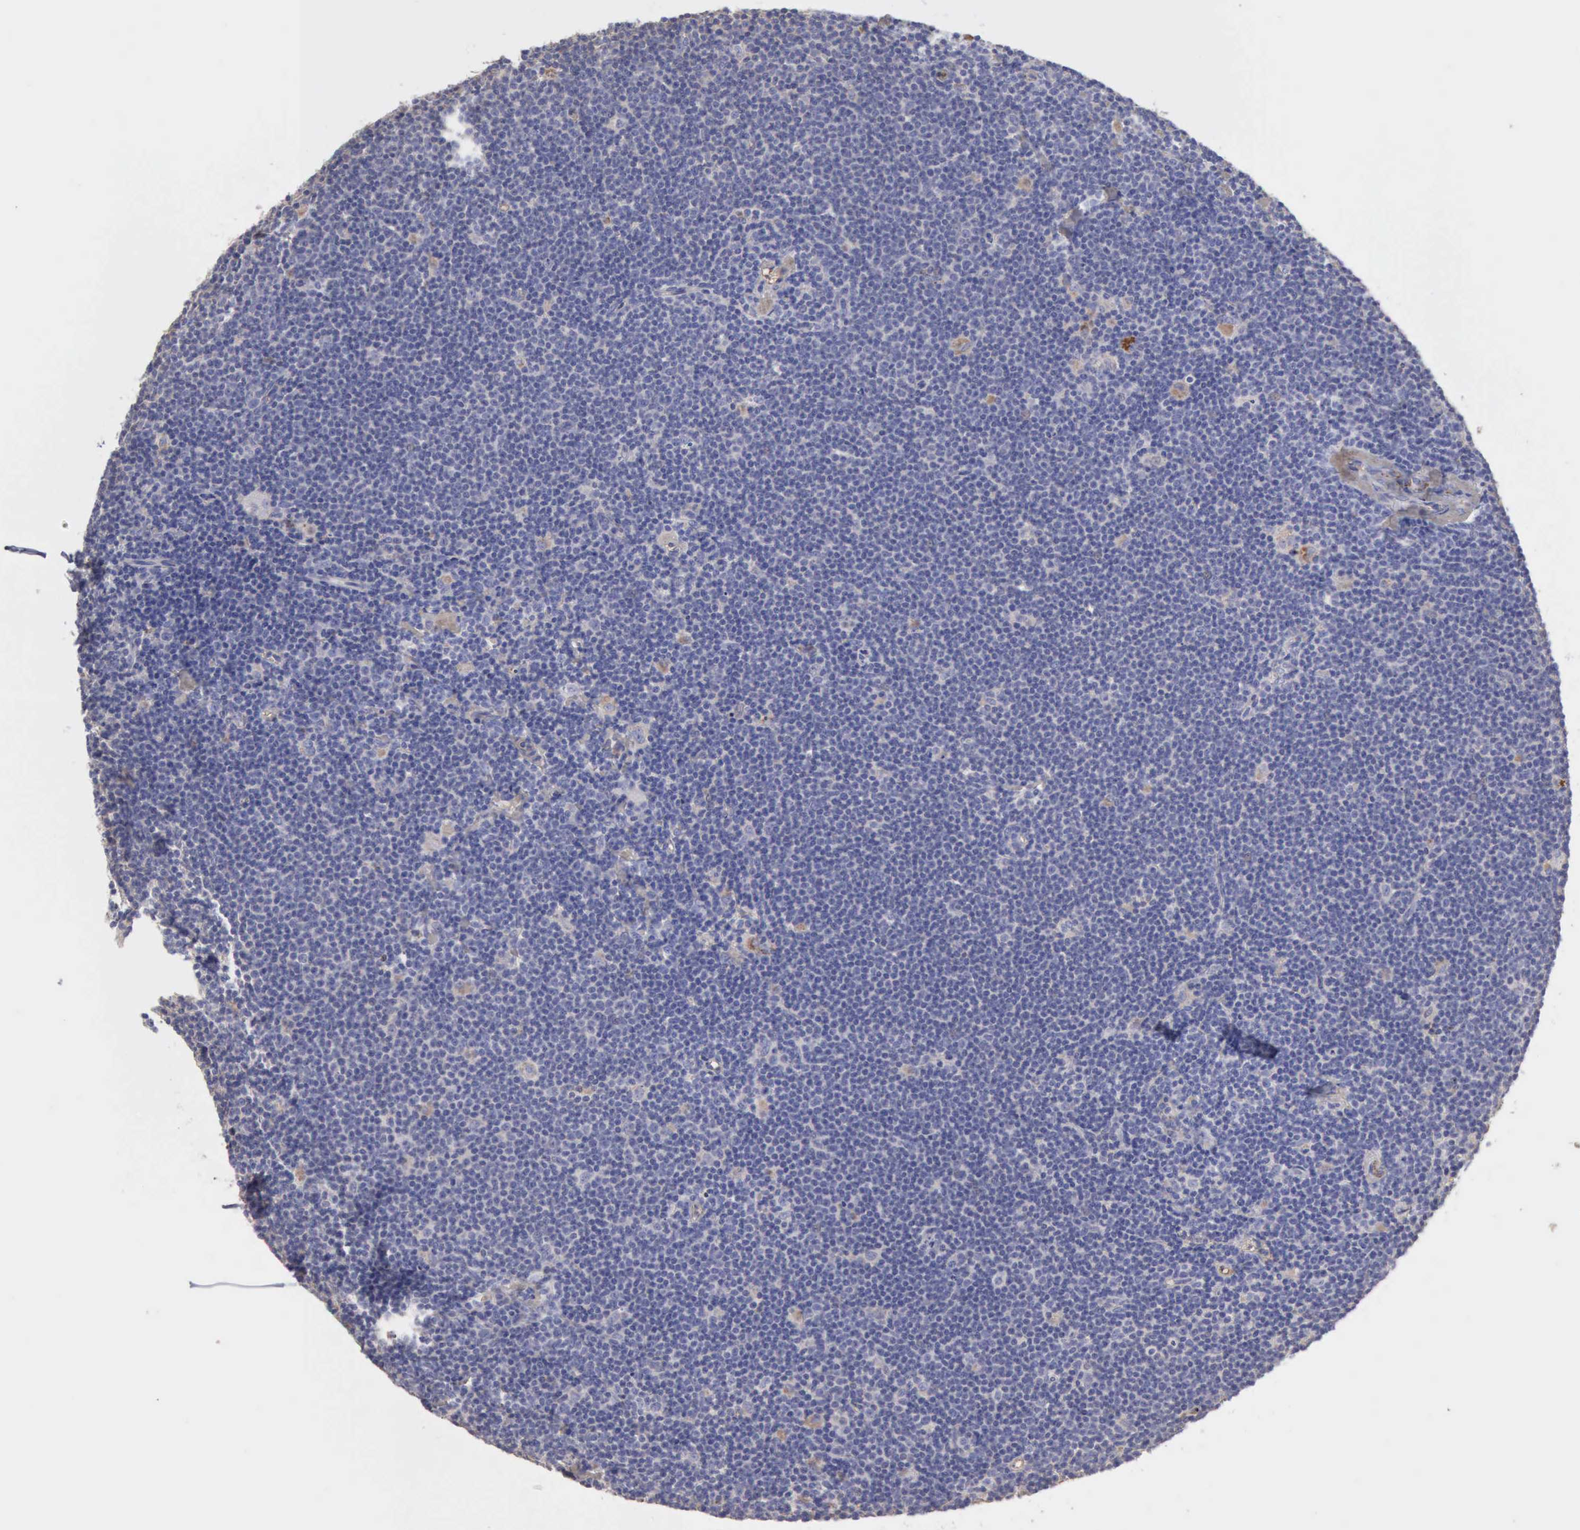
{"staining": {"intensity": "negative", "quantity": "none", "location": "none"}, "tissue": "lymphoma", "cell_type": "Tumor cells", "image_type": "cancer", "snomed": [{"axis": "morphology", "description": "Malignant lymphoma, non-Hodgkin's type, Low grade"}, {"axis": "topography", "description": "Lymph node"}], "caption": "Immunohistochemical staining of human malignant lymphoma, non-Hodgkin's type (low-grade) shows no significant positivity in tumor cells.", "gene": "SERPINA1", "patient": {"sex": "male", "age": 65}}